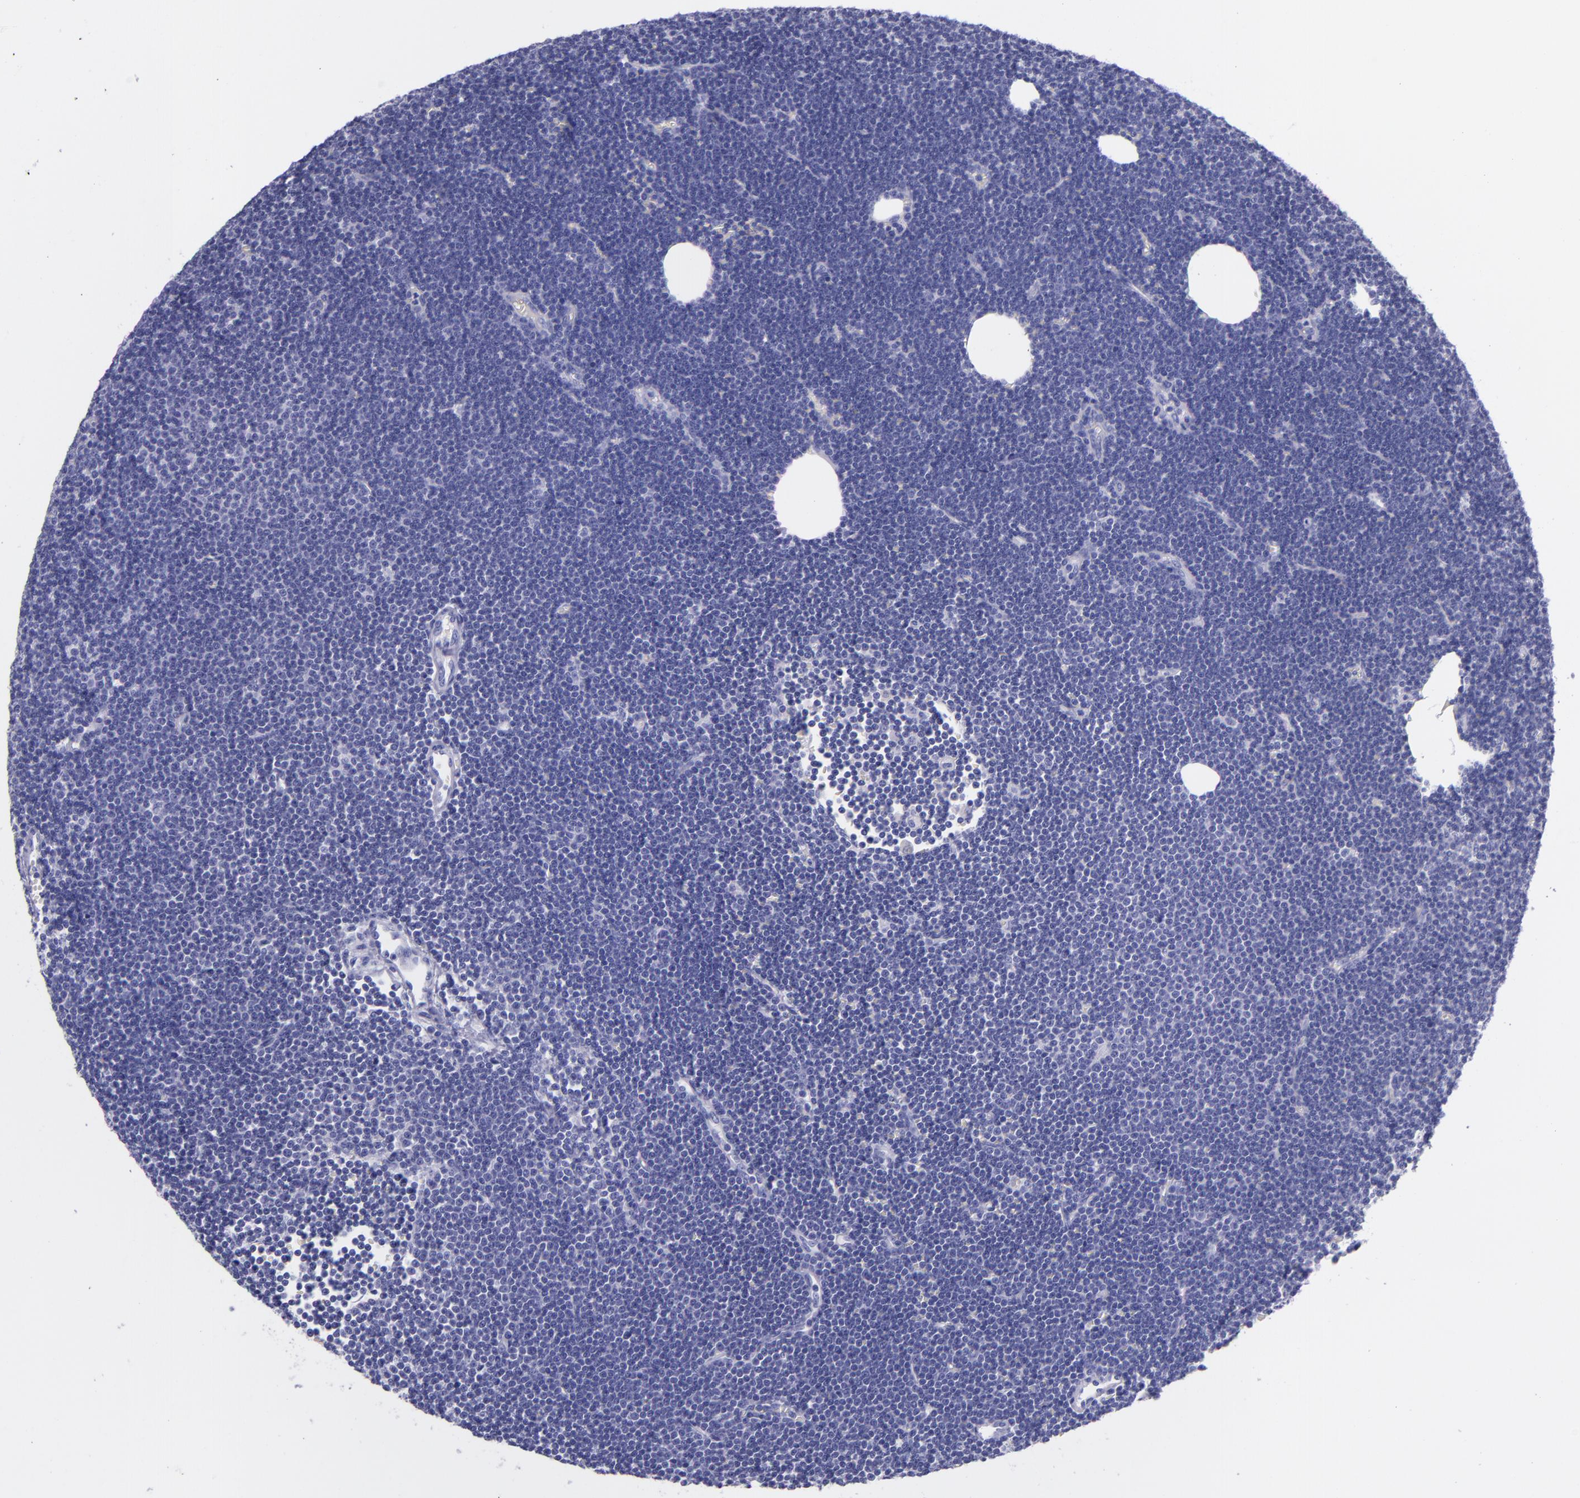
{"staining": {"intensity": "negative", "quantity": "none", "location": "none"}, "tissue": "lymphoma", "cell_type": "Tumor cells", "image_type": "cancer", "snomed": [{"axis": "morphology", "description": "Malignant lymphoma, non-Hodgkin's type, Low grade"}, {"axis": "topography", "description": "Lymph node"}], "caption": "Histopathology image shows no protein staining in tumor cells of lymphoma tissue. Brightfield microscopy of immunohistochemistry stained with DAB (brown) and hematoxylin (blue), captured at high magnification.", "gene": "SFTPB", "patient": {"sex": "female", "age": 73}}